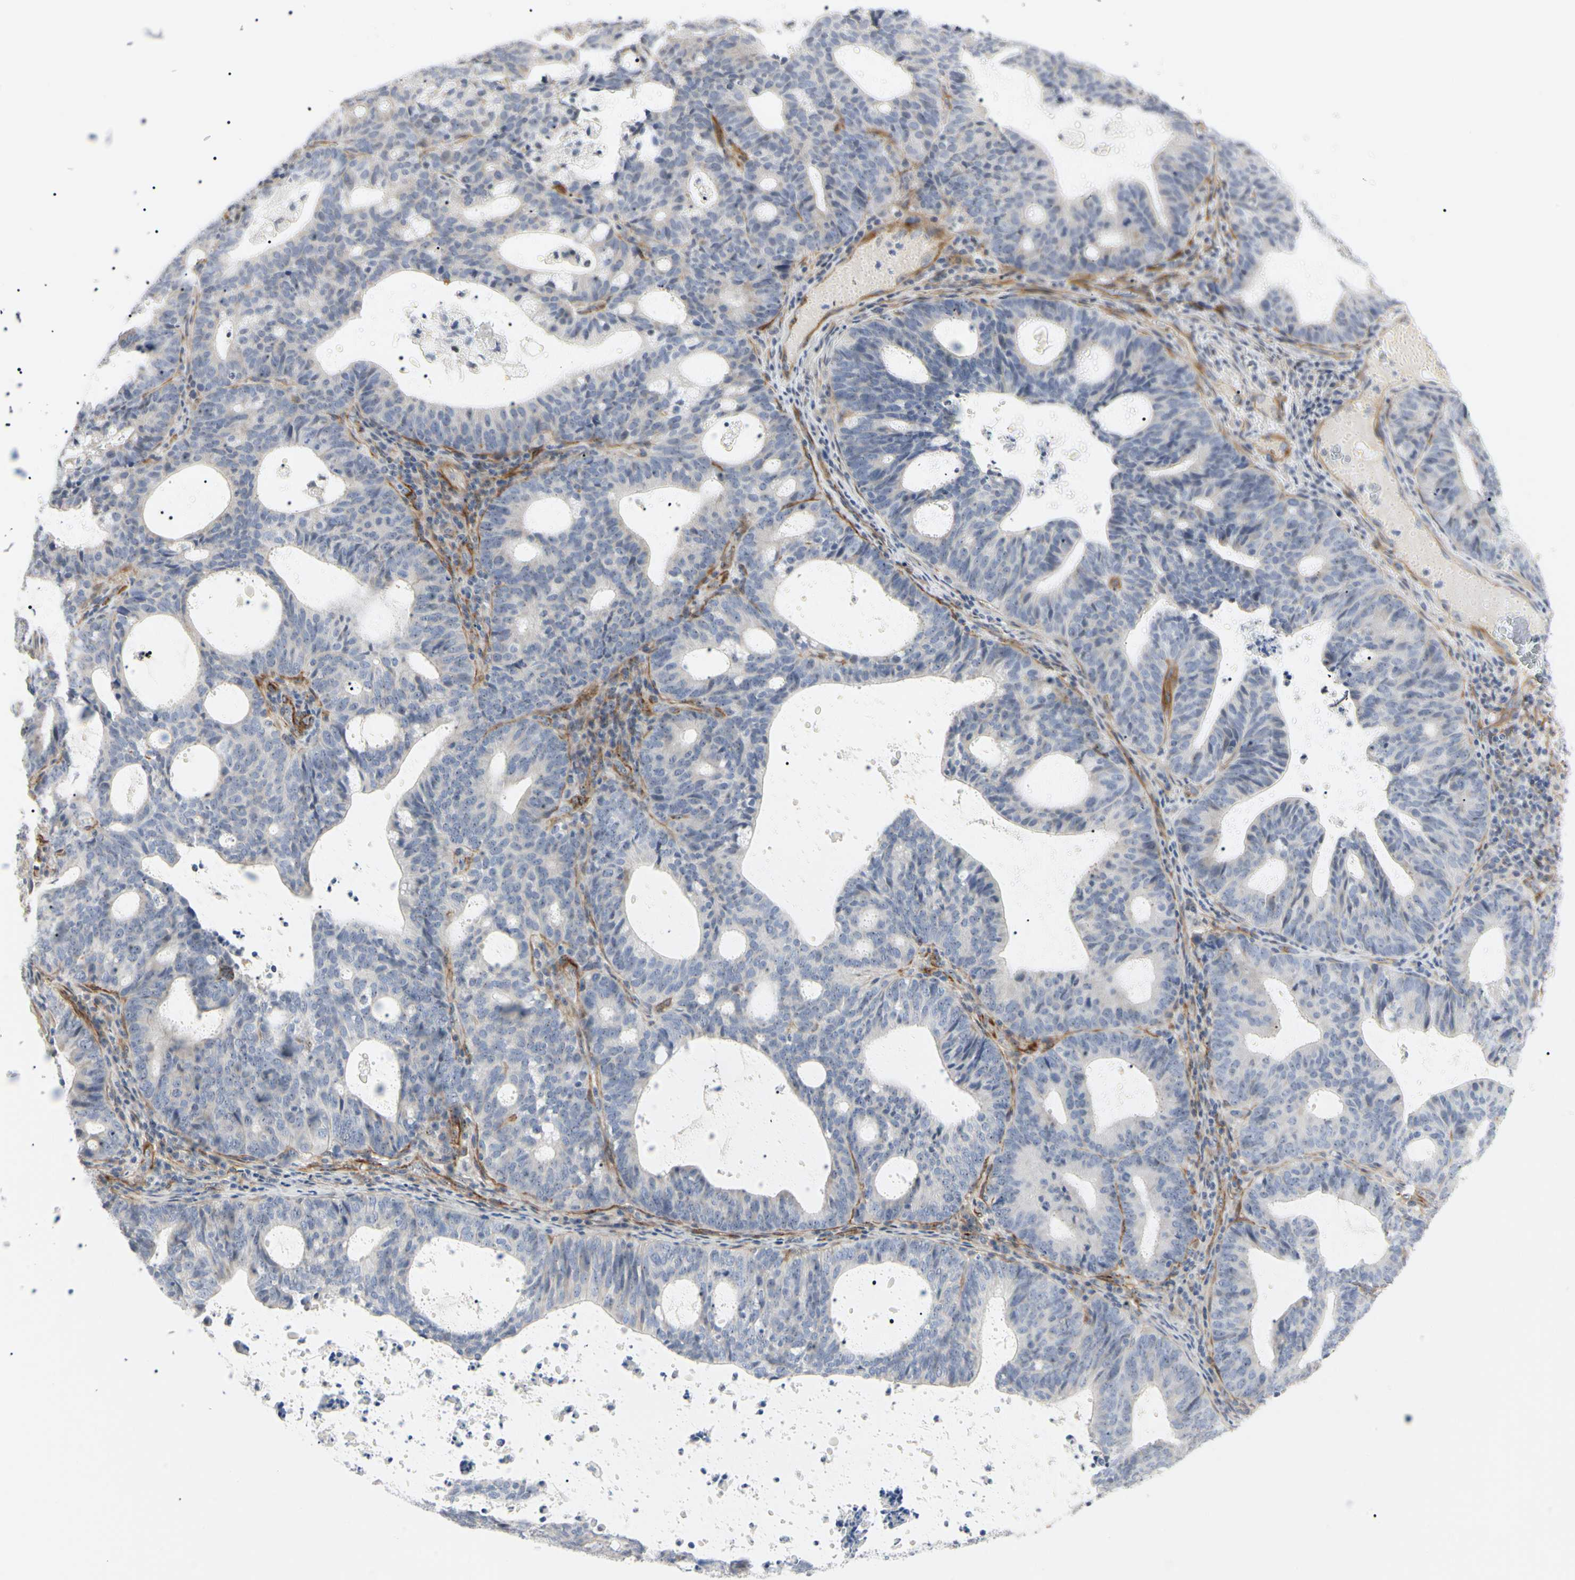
{"staining": {"intensity": "negative", "quantity": "none", "location": "none"}, "tissue": "endometrial cancer", "cell_type": "Tumor cells", "image_type": "cancer", "snomed": [{"axis": "morphology", "description": "Adenocarcinoma, NOS"}, {"axis": "topography", "description": "Uterus"}], "caption": "Endometrial cancer was stained to show a protein in brown. There is no significant positivity in tumor cells. The staining is performed using DAB (3,3'-diaminobenzidine) brown chromogen with nuclei counter-stained in using hematoxylin.", "gene": "GGT5", "patient": {"sex": "female", "age": 83}}